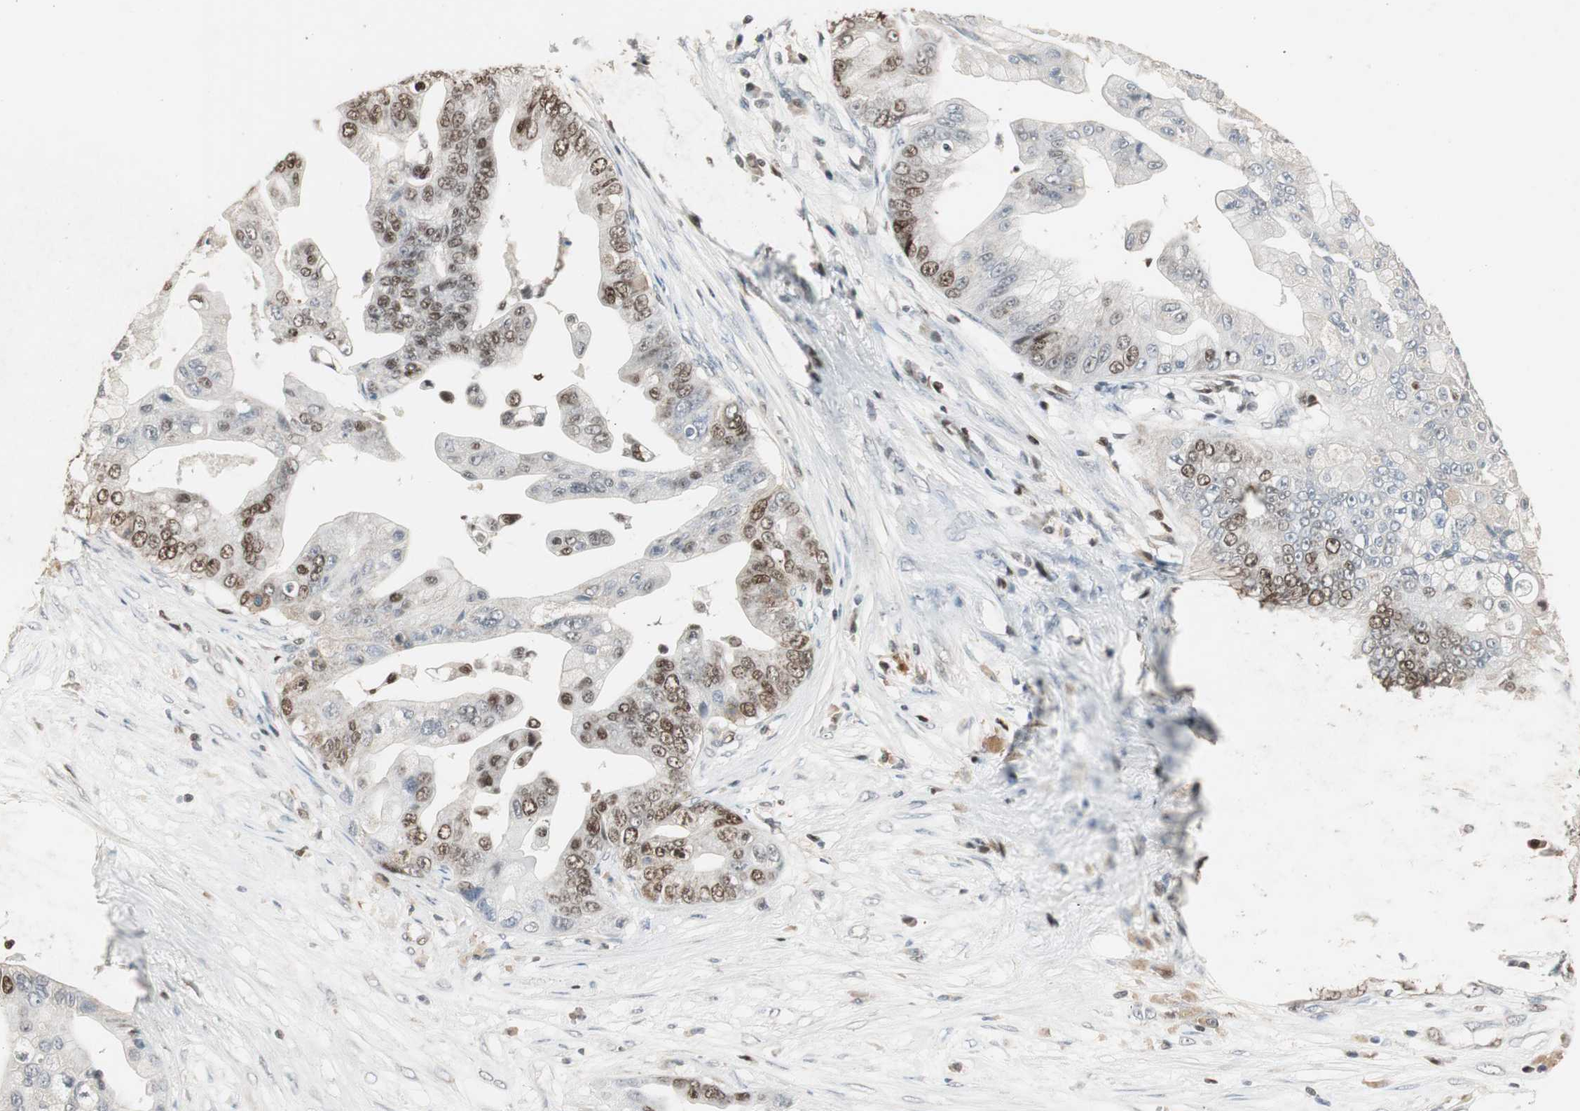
{"staining": {"intensity": "moderate", "quantity": "25%-75%", "location": "nuclear"}, "tissue": "pancreatic cancer", "cell_type": "Tumor cells", "image_type": "cancer", "snomed": [{"axis": "morphology", "description": "Adenocarcinoma, NOS"}, {"axis": "topography", "description": "Pancreas"}], "caption": "Adenocarcinoma (pancreatic) stained for a protein (brown) shows moderate nuclear positive positivity in approximately 25%-75% of tumor cells.", "gene": "FEN1", "patient": {"sex": "female", "age": 75}}